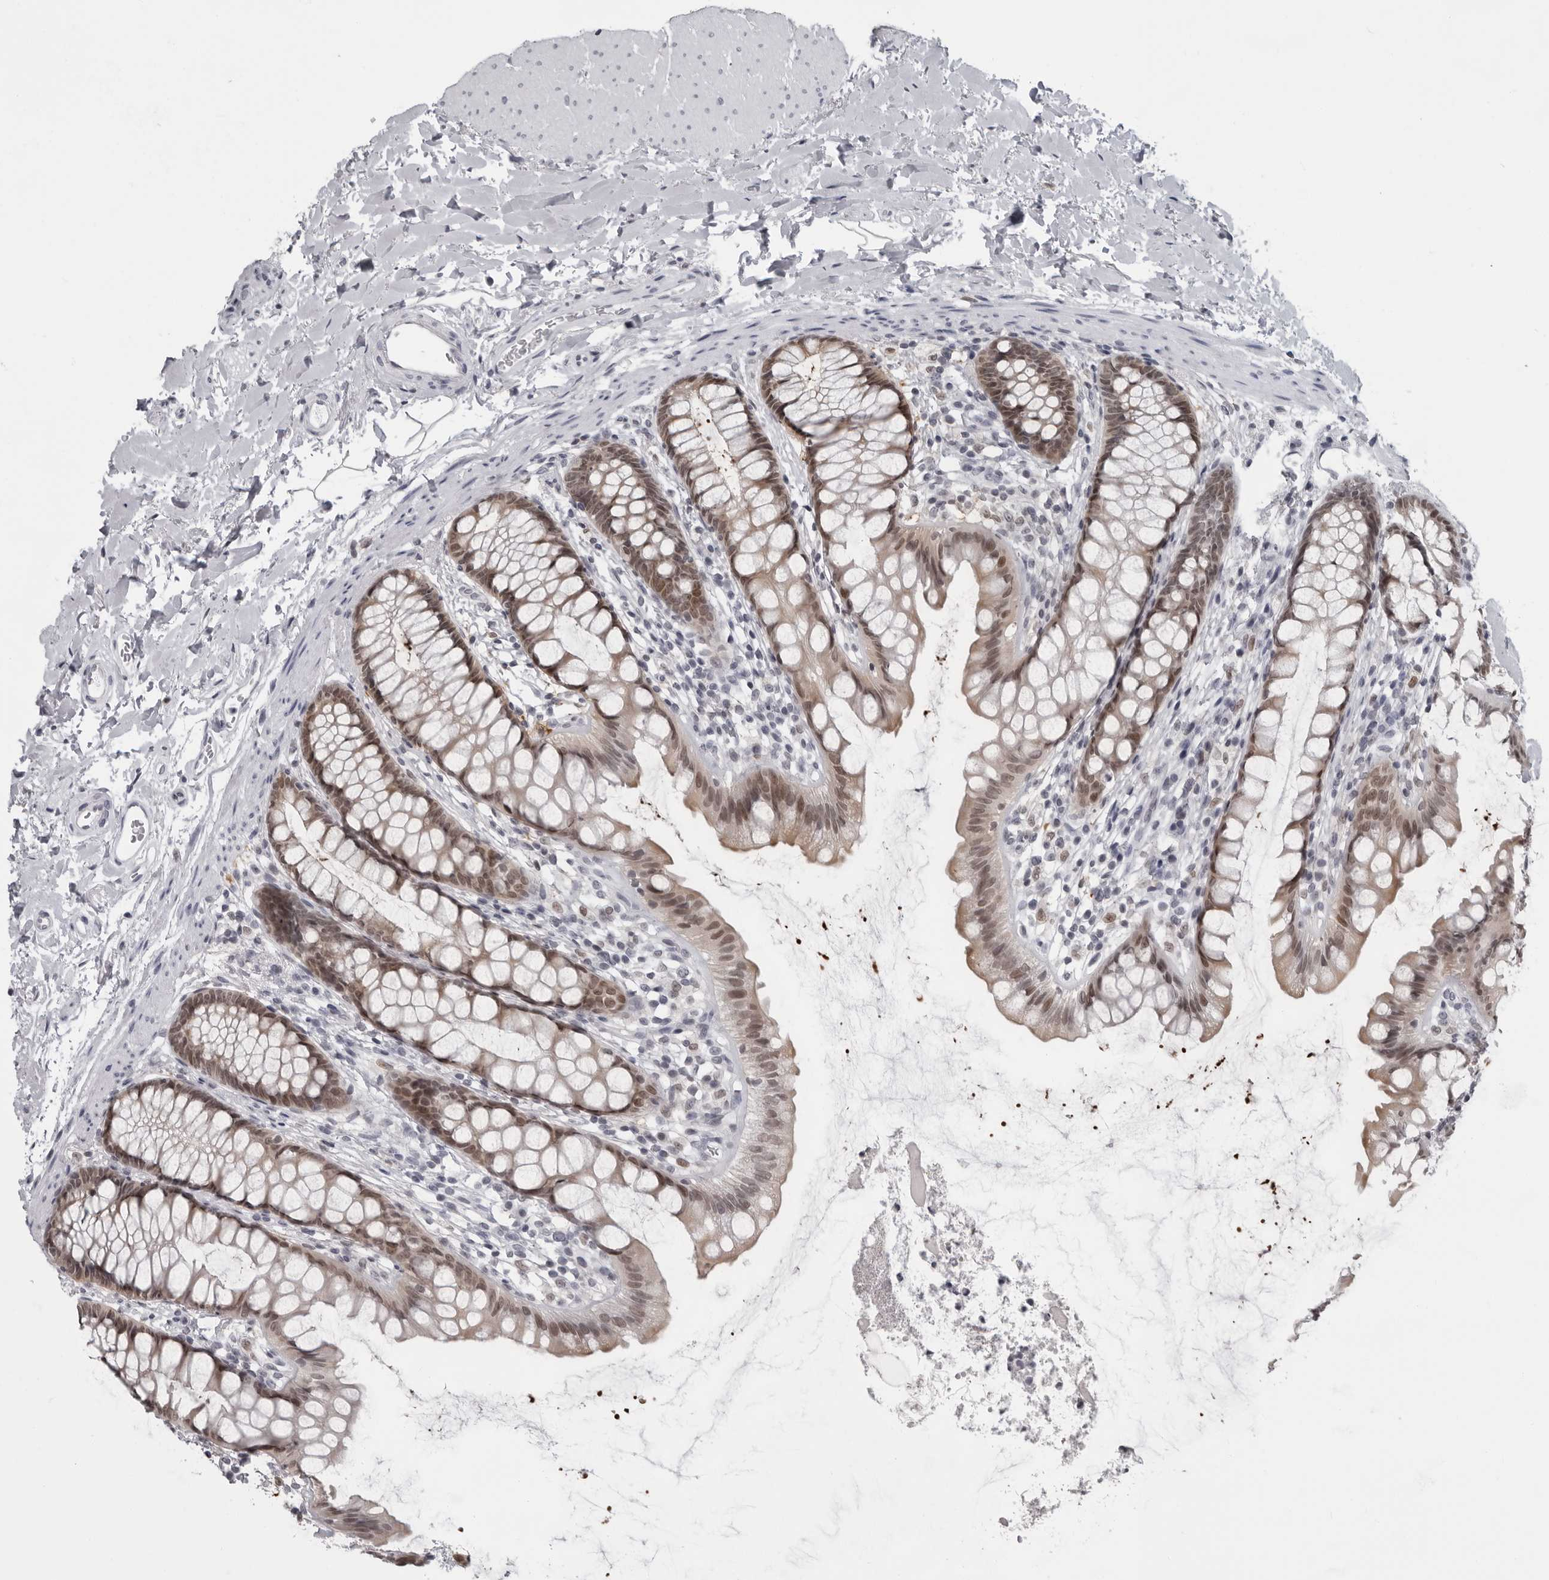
{"staining": {"intensity": "moderate", "quantity": ">75%", "location": "nuclear"}, "tissue": "rectum", "cell_type": "Glandular cells", "image_type": "normal", "snomed": [{"axis": "morphology", "description": "Normal tissue, NOS"}, {"axis": "topography", "description": "Rectum"}], "caption": "This micrograph exhibits benign rectum stained with immunohistochemistry to label a protein in brown. The nuclear of glandular cells show moderate positivity for the protein. Nuclei are counter-stained blue.", "gene": "LZIC", "patient": {"sex": "female", "age": 65}}